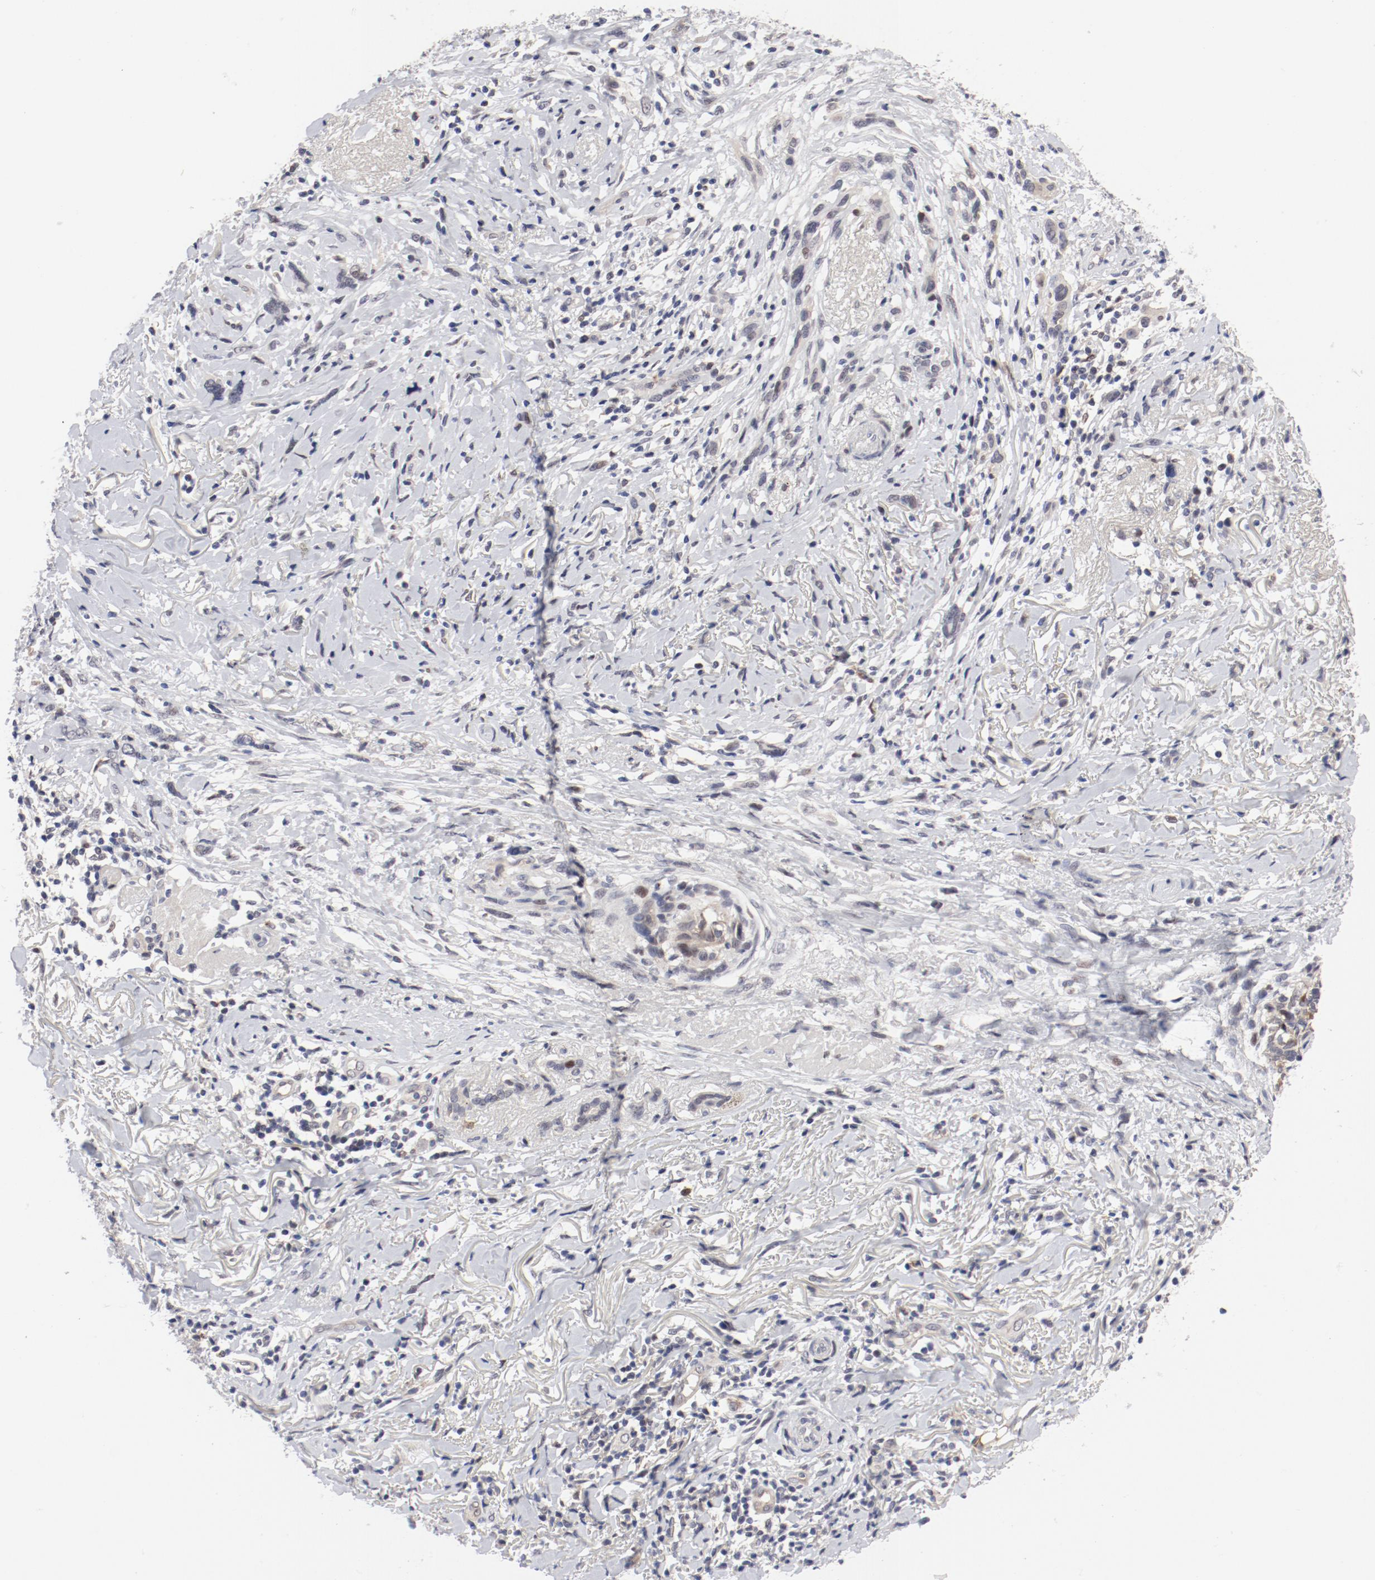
{"staining": {"intensity": "negative", "quantity": "none", "location": "none"}, "tissue": "melanoma", "cell_type": "Tumor cells", "image_type": "cancer", "snomed": [{"axis": "morphology", "description": "Malignant melanoma, NOS"}, {"axis": "topography", "description": "Skin"}], "caption": "Immunohistochemical staining of human melanoma demonstrates no significant expression in tumor cells. (Stains: DAB (3,3'-diaminobenzidine) IHC with hematoxylin counter stain, Microscopy: brightfield microscopy at high magnification).", "gene": "FSCB", "patient": {"sex": "male", "age": 91}}